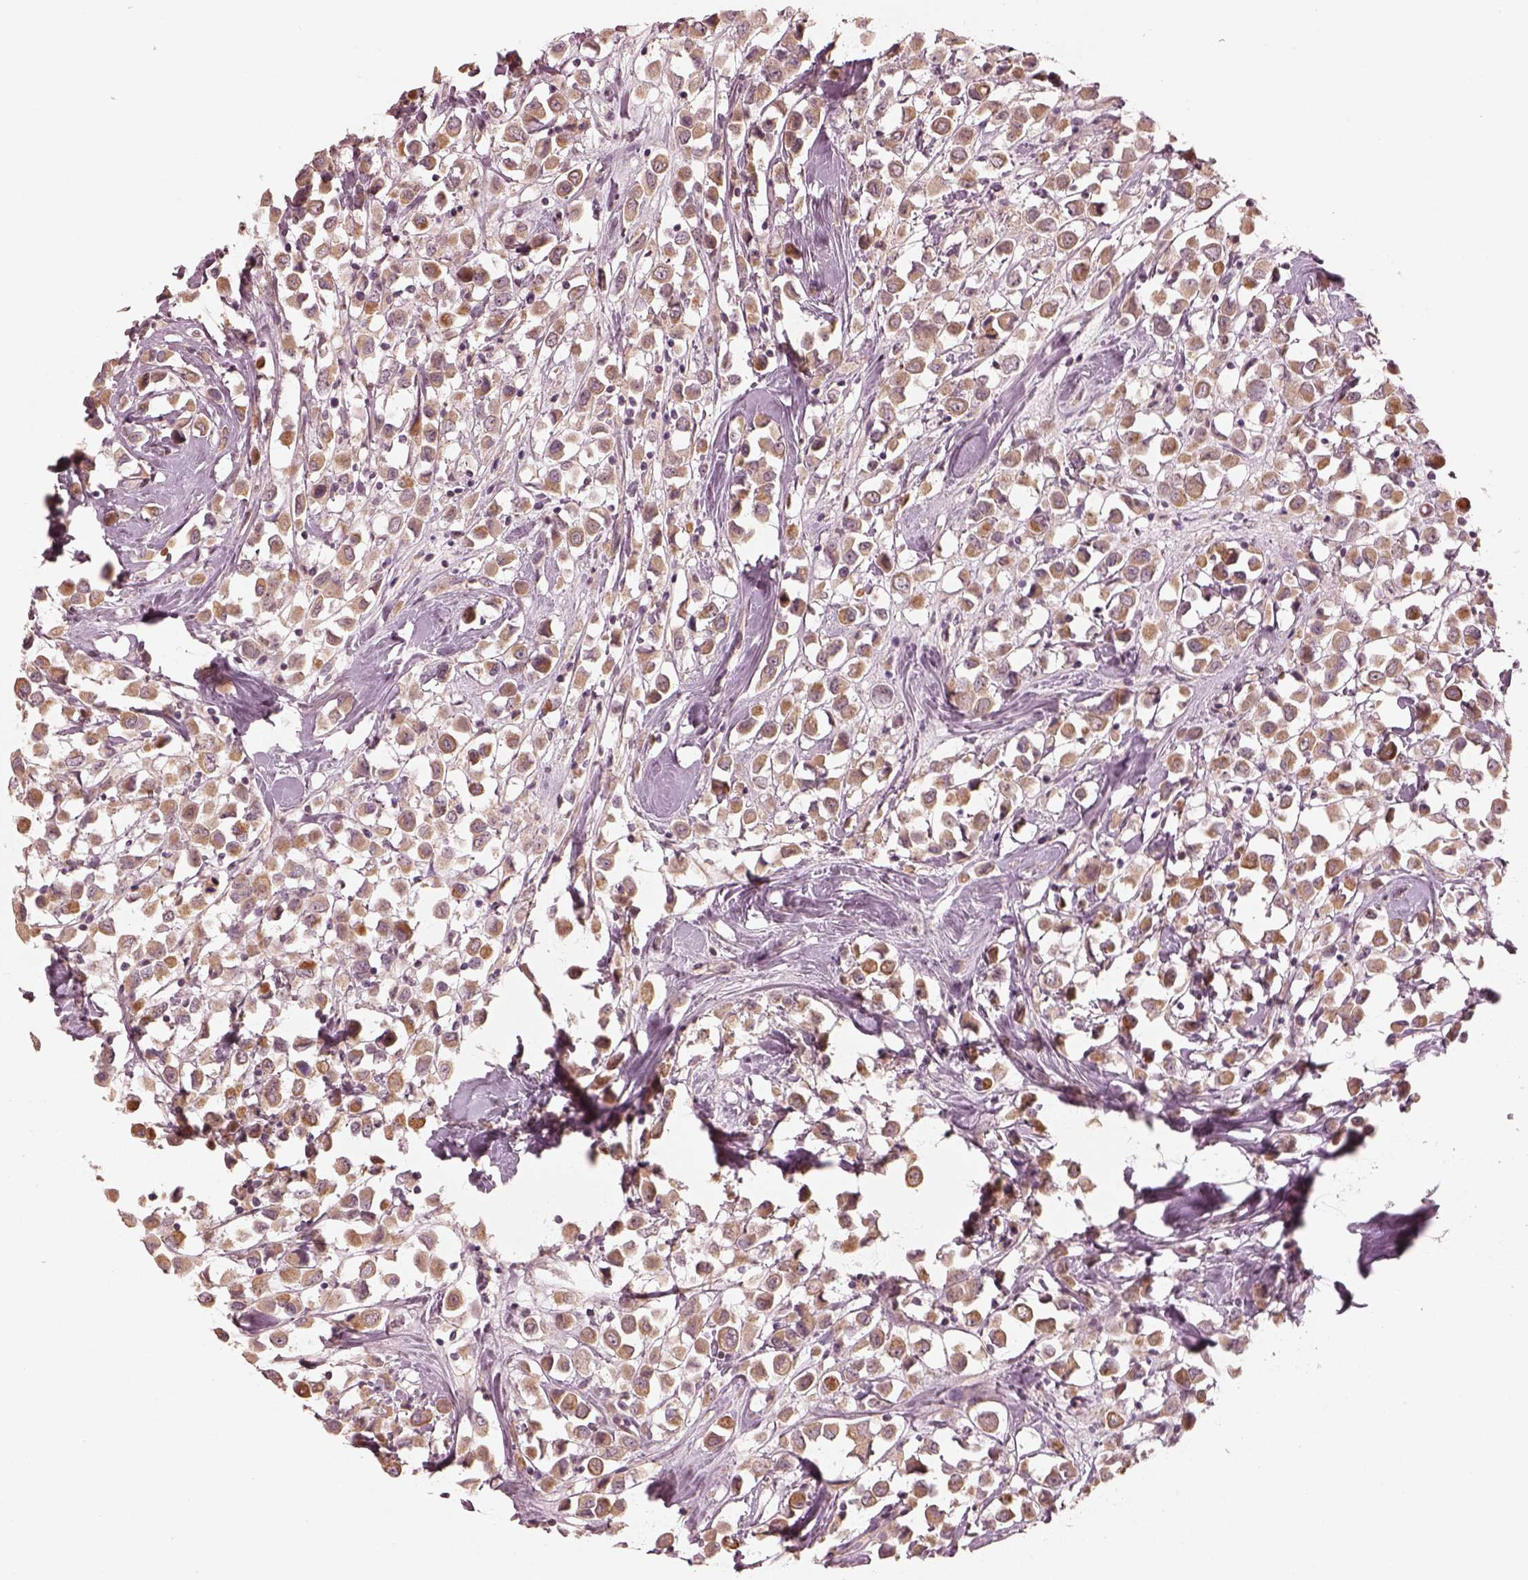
{"staining": {"intensity": "weak", "quantity": ">75%", "location": "cytoplasmic/membranous"}, "tissue": "breast cancer", "cell_type": "Tumor cells", "image_type": "cancer", "snomed": [{"axis": "morphology", "description": "Duct carcinoma"}, {"axis": "topography", "description": "Breast"}], "caption": "High-magnification brightfield microscopy of breast intraductal carcinoma stained with DAB (3,3'-diaminobenzidine) (brown) and counterstained with hematoxylin (blue). tumor cells exhibit weak cytoplasmic/membranous expression is seen in approximately>75% of cells.", "gene": "SLC25A46", "patient": {"sex": "female", "age": 61}}